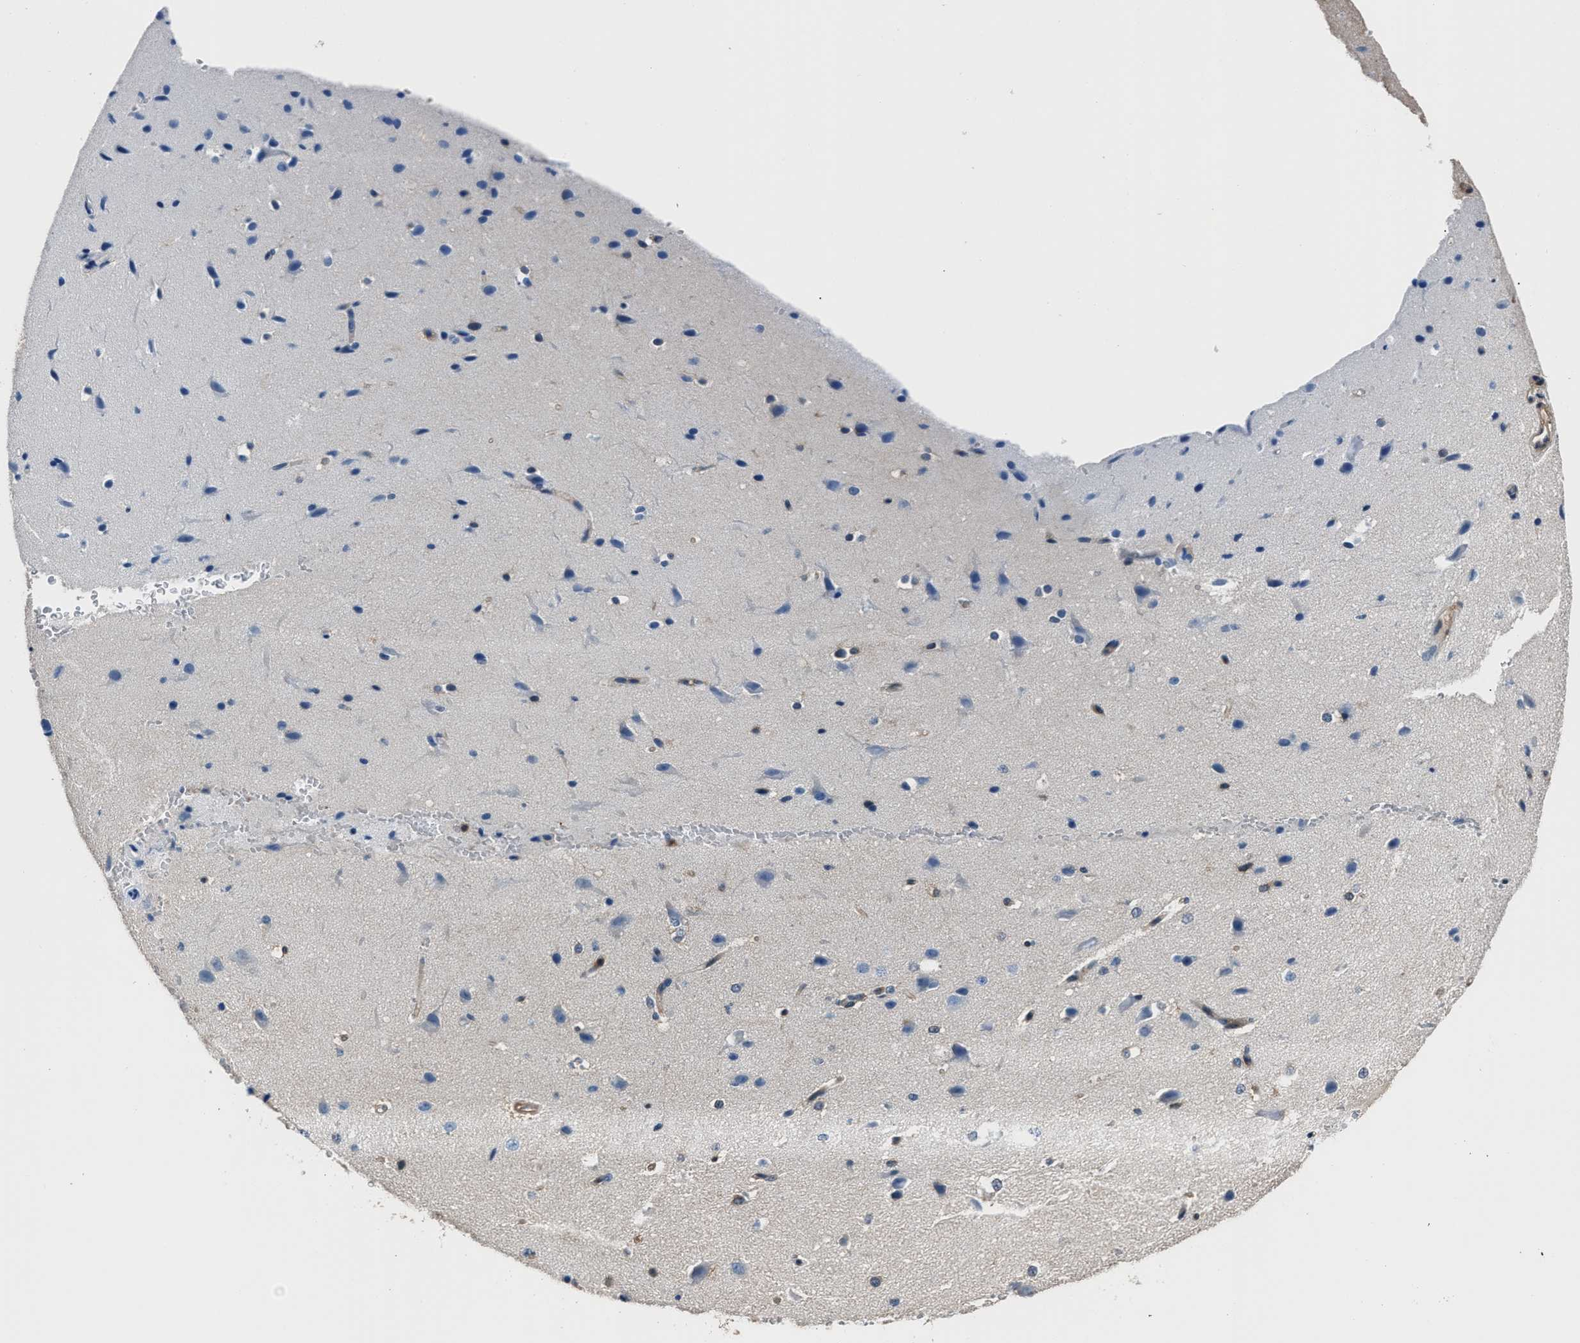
{"staining": {"intensity": "moderate", "quantity": "25%-75%", "location": "cytoplasmic/membranous"}, "tissue": "cerebral cortex", "cell_type": "Endothelial cells", "image_type": "normal", "snomed": [{"axis": "morphology", "description": "Normal tissue, NOS"}, {"axis": "morphology", "description": "Developmental malformation"}, {"axis": "topography", "description": "Cerebral cortex"}], "caption": "Unremarkable cerebral cortex shows moderate cytoplasmic/membranous positivity in approximately 25%-75% of endothelial cells (Brightfield microscopy of DAB IHC at high magnification)..", "gene": "GSTP1", "patient": {"sex": "female", "age": 30}}